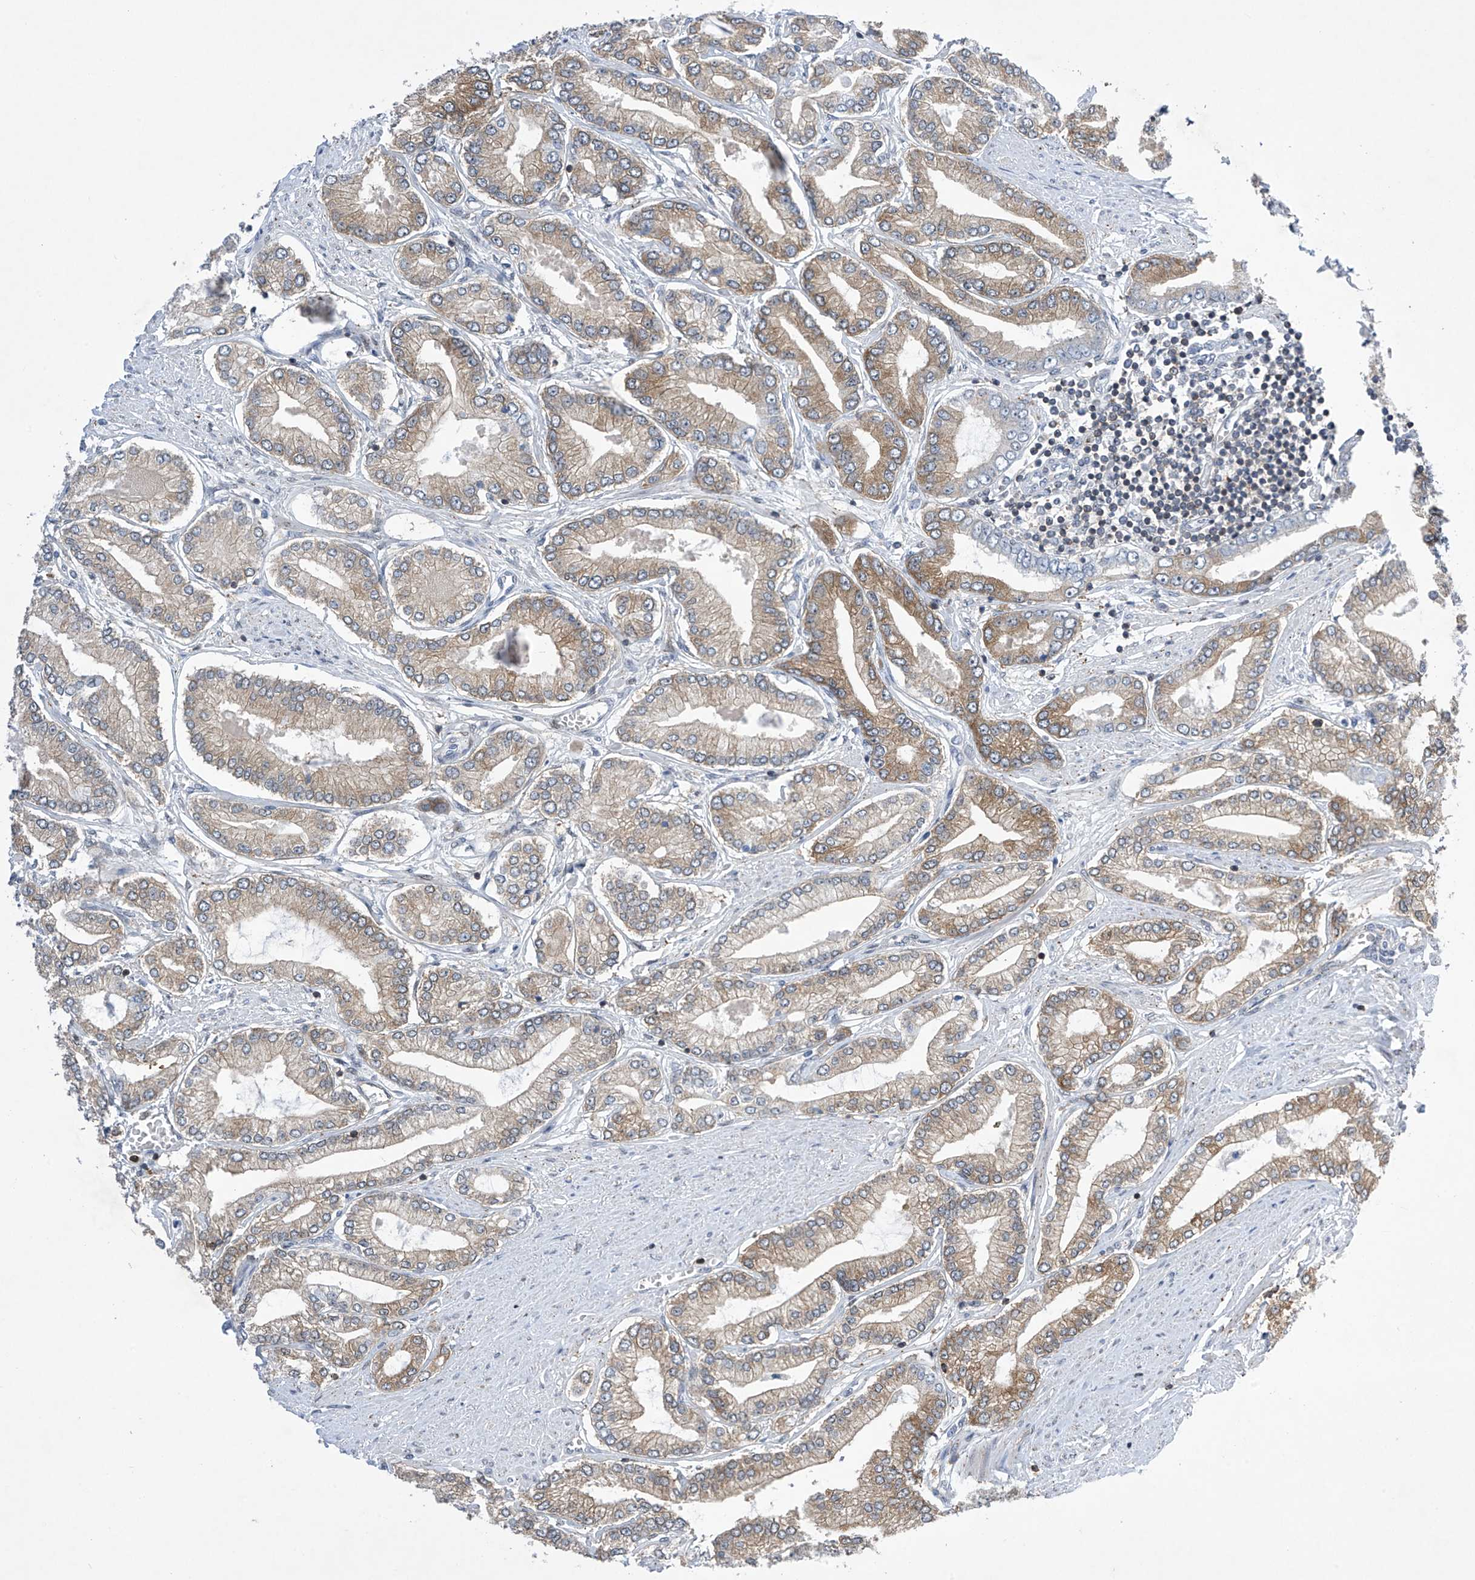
{"staining": {"intensity": "moderate", "quantity": "25%-75%", "location": "cytoplasmic/membranous"}, "tissue": "prostate cancer", "cell_type": "Tumor cells", "image_type": "cancer", "snomed": [{"axis": "morphology", "description": "Adenocarcinoma, Low grade"}, {"axis": "topography", "description": "Prostate"}], "caption": "This image displays immunohistochemistry staining of human prostate cancer, with medium moderate cytoplasmic/membranous expression in about 25%-75% of tumor cells.", "gene": "MSL3", "patient": {"sex": "male", "age": 63}}